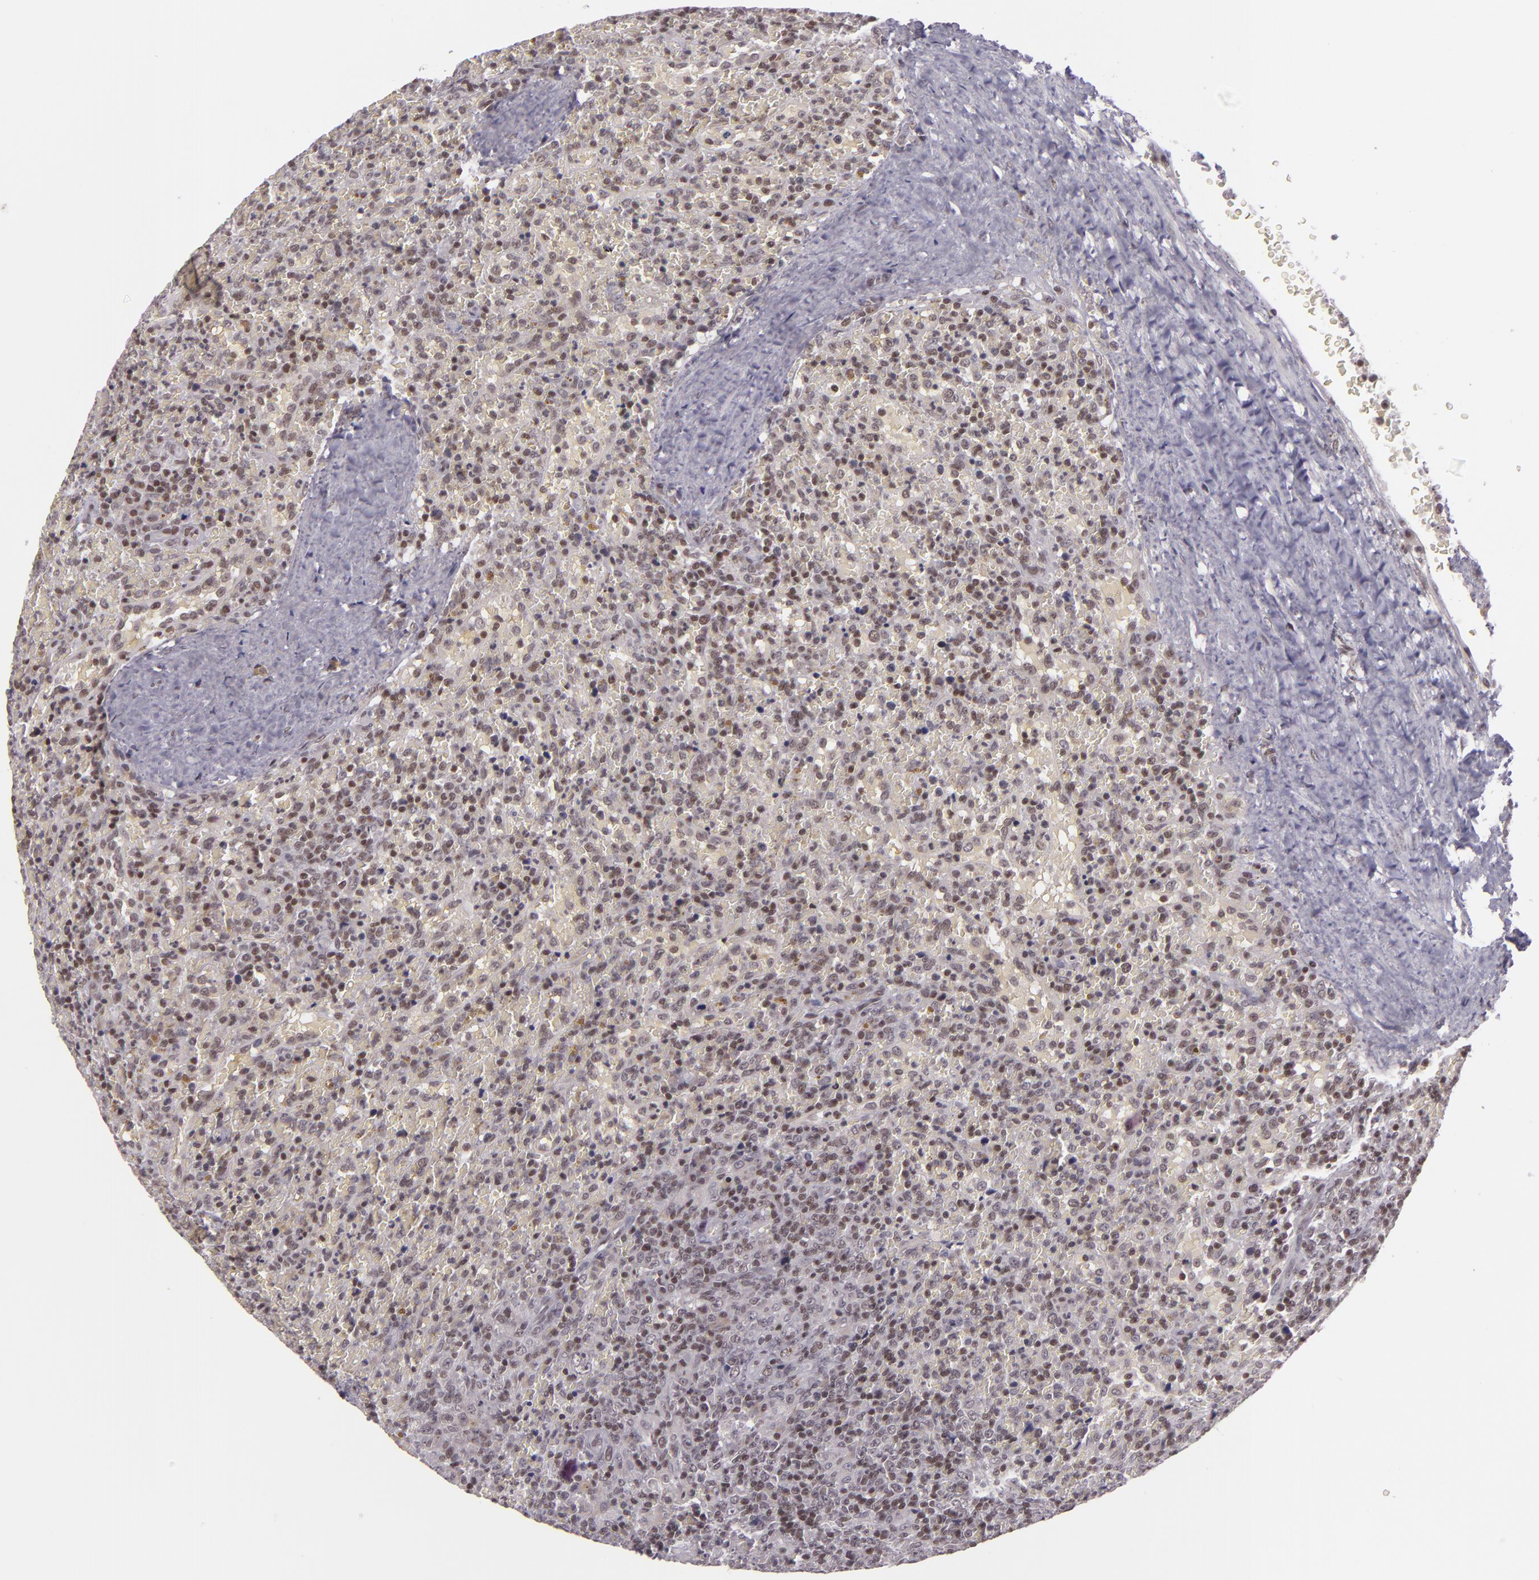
{"staining": {"intensity": "weak", "quantity": ">75%", "location": "nuclear"}, "tissue": "lymphoma", "cell_type": "Tumor cells", "image_type": "cancer", "snomed": [{"axis": "morphology", "description": "Malignant lymphoma, non-Hodgkin's type, High grade"}, {"axis": "topography", "description": "Spleen"}, {"axis": "topography", "description": "Lymph node"}], "caption": "A photomicrograph of human malignant lymphoma, non-Hodgkin's type (high-grade) stained for a protein shows weak nuclear brown staining in tumor cells.", "gene": "ZFX", "patient": {"sex": "female", "age": 70}}